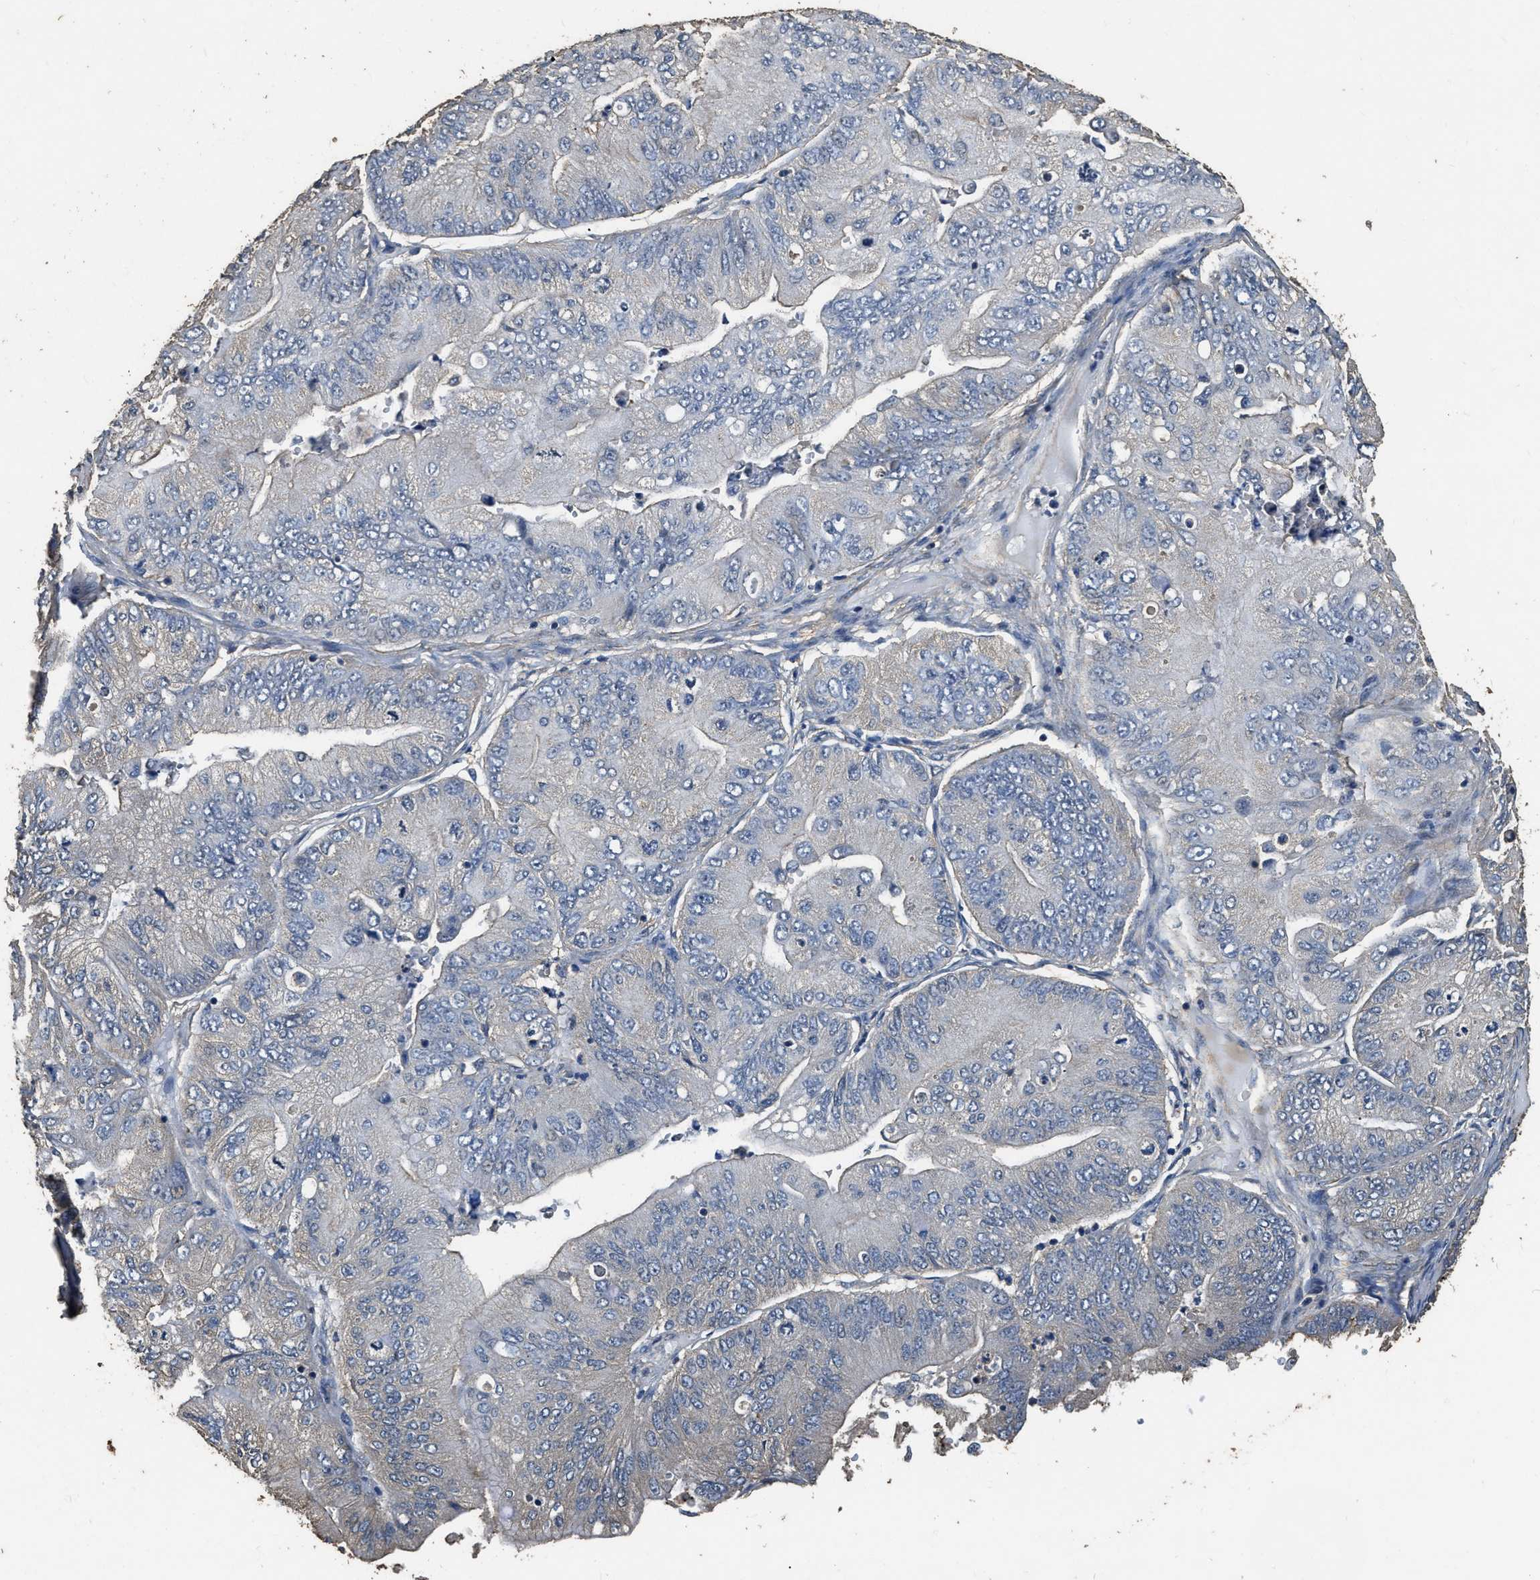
{"staining": {"intensity": "negative", "quantity": "none", "location": "none"}, "tissue": "ovarian cancer", "cell_type": "Tumor cells", "image_type": "cancer", "snomed": [{"axis": "morphology", "description": "Cystadenocarcinoma, mucinous, NOS"}, {"axis": "topography", "description": "Ovary"}], "caption": "High magnification brightfield microscopy of ovarian cancer stained with DAB (3,3'-diaminobenzidine) (brown) and counterstained with hematoxylin (blue): tumor cells show no significant positivity.", "gene": "MIB1", "patient": {"sex": "female", "age": 61}}